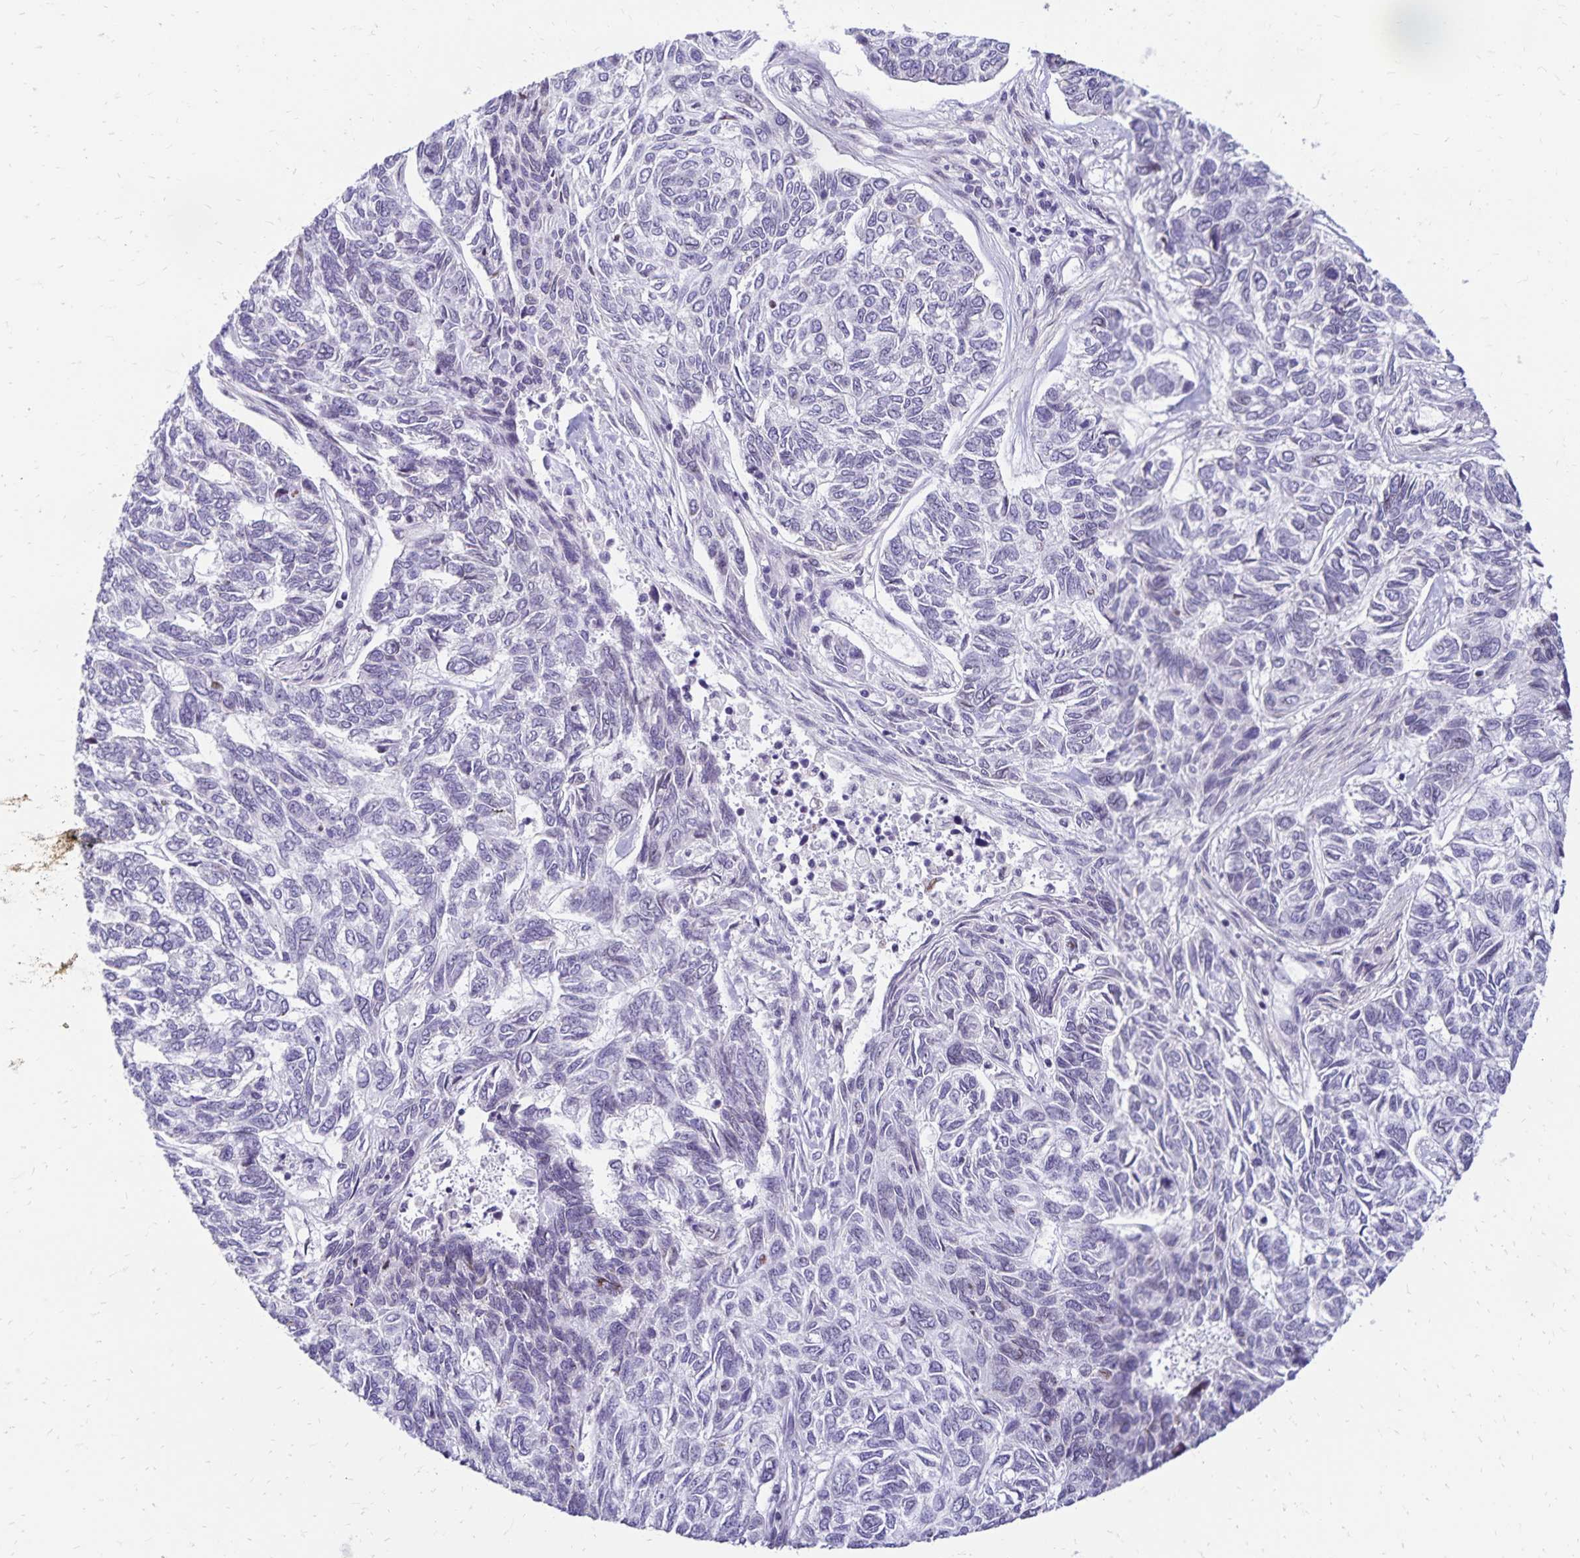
{"staining": {"intensity": "negative", "quantity": "none", "location": "none"}, "tissue": "skin cancer", "cell_type": "Tumor cells", "image_type": "cancer", "snomed": [{"axis": "morphology", "description": "Basal cell carcinoma"}, {"axis": "topography", "description": "Skin"}], "caption": "Immunohistochemical staining of human basal cell carcinoma (skin) exhibits no significant positivity in tumor cells.", "gene": "FAM166C", "patient": {"sex": "female", "age": 65}}